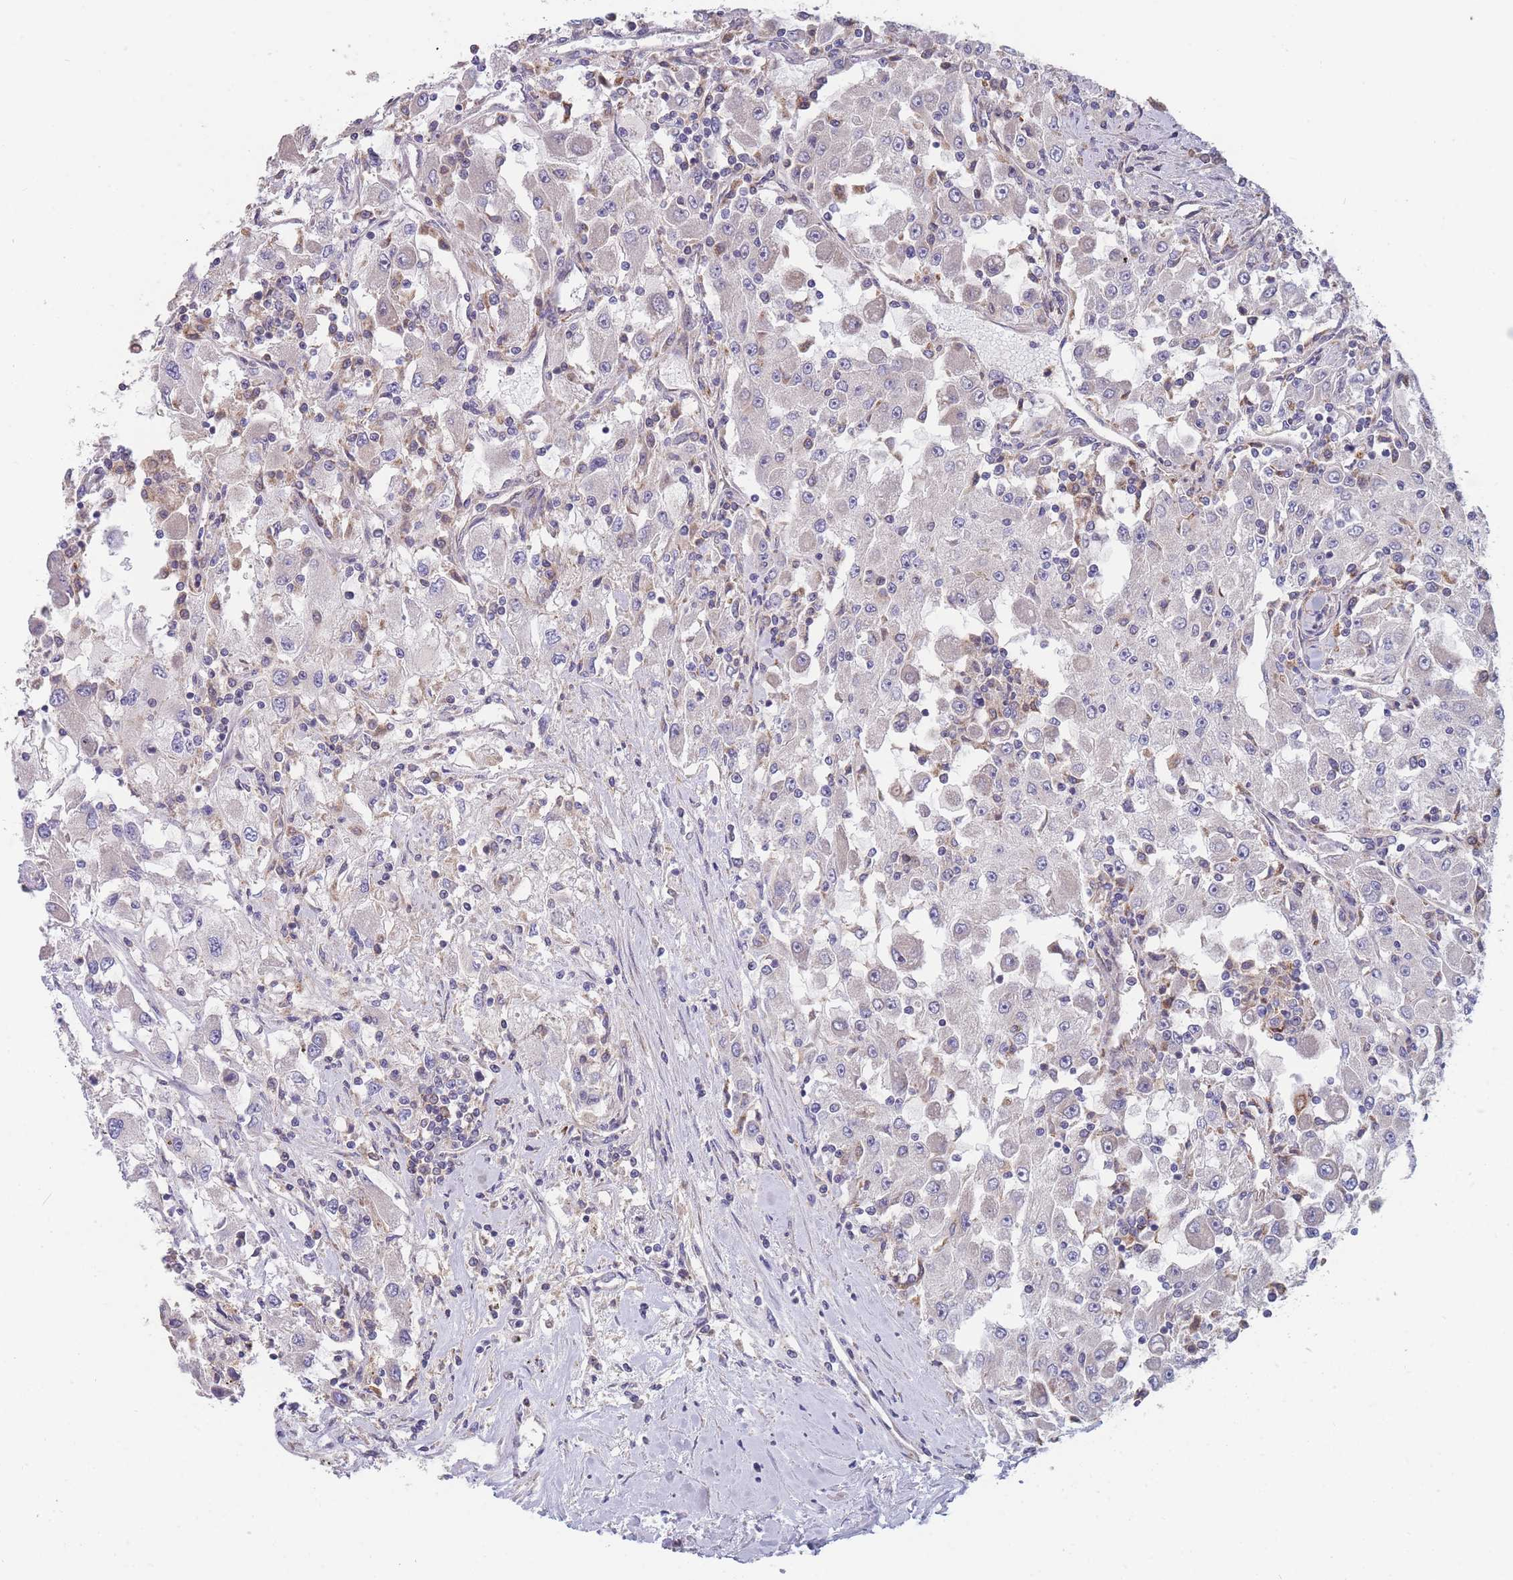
{"staining": {"intensity": "negative", "quantity": "none", "location": "none"}, "tissue": "renal cancer", "cell_type": "Tumor cells", "image_type": "cancer", "snomed": [{"axis": "morphology", "description": "Adenocarcinoma, NOS"}, {"axis": "topography", "description": "Kidney"}], "caption": "Renal cancer stained for a protein using immunohistochemistry (IHC) exhibits no positivity tumor cells.", "gene": "TMEM131L", "patient": {"sex": "female", "age": 67}}